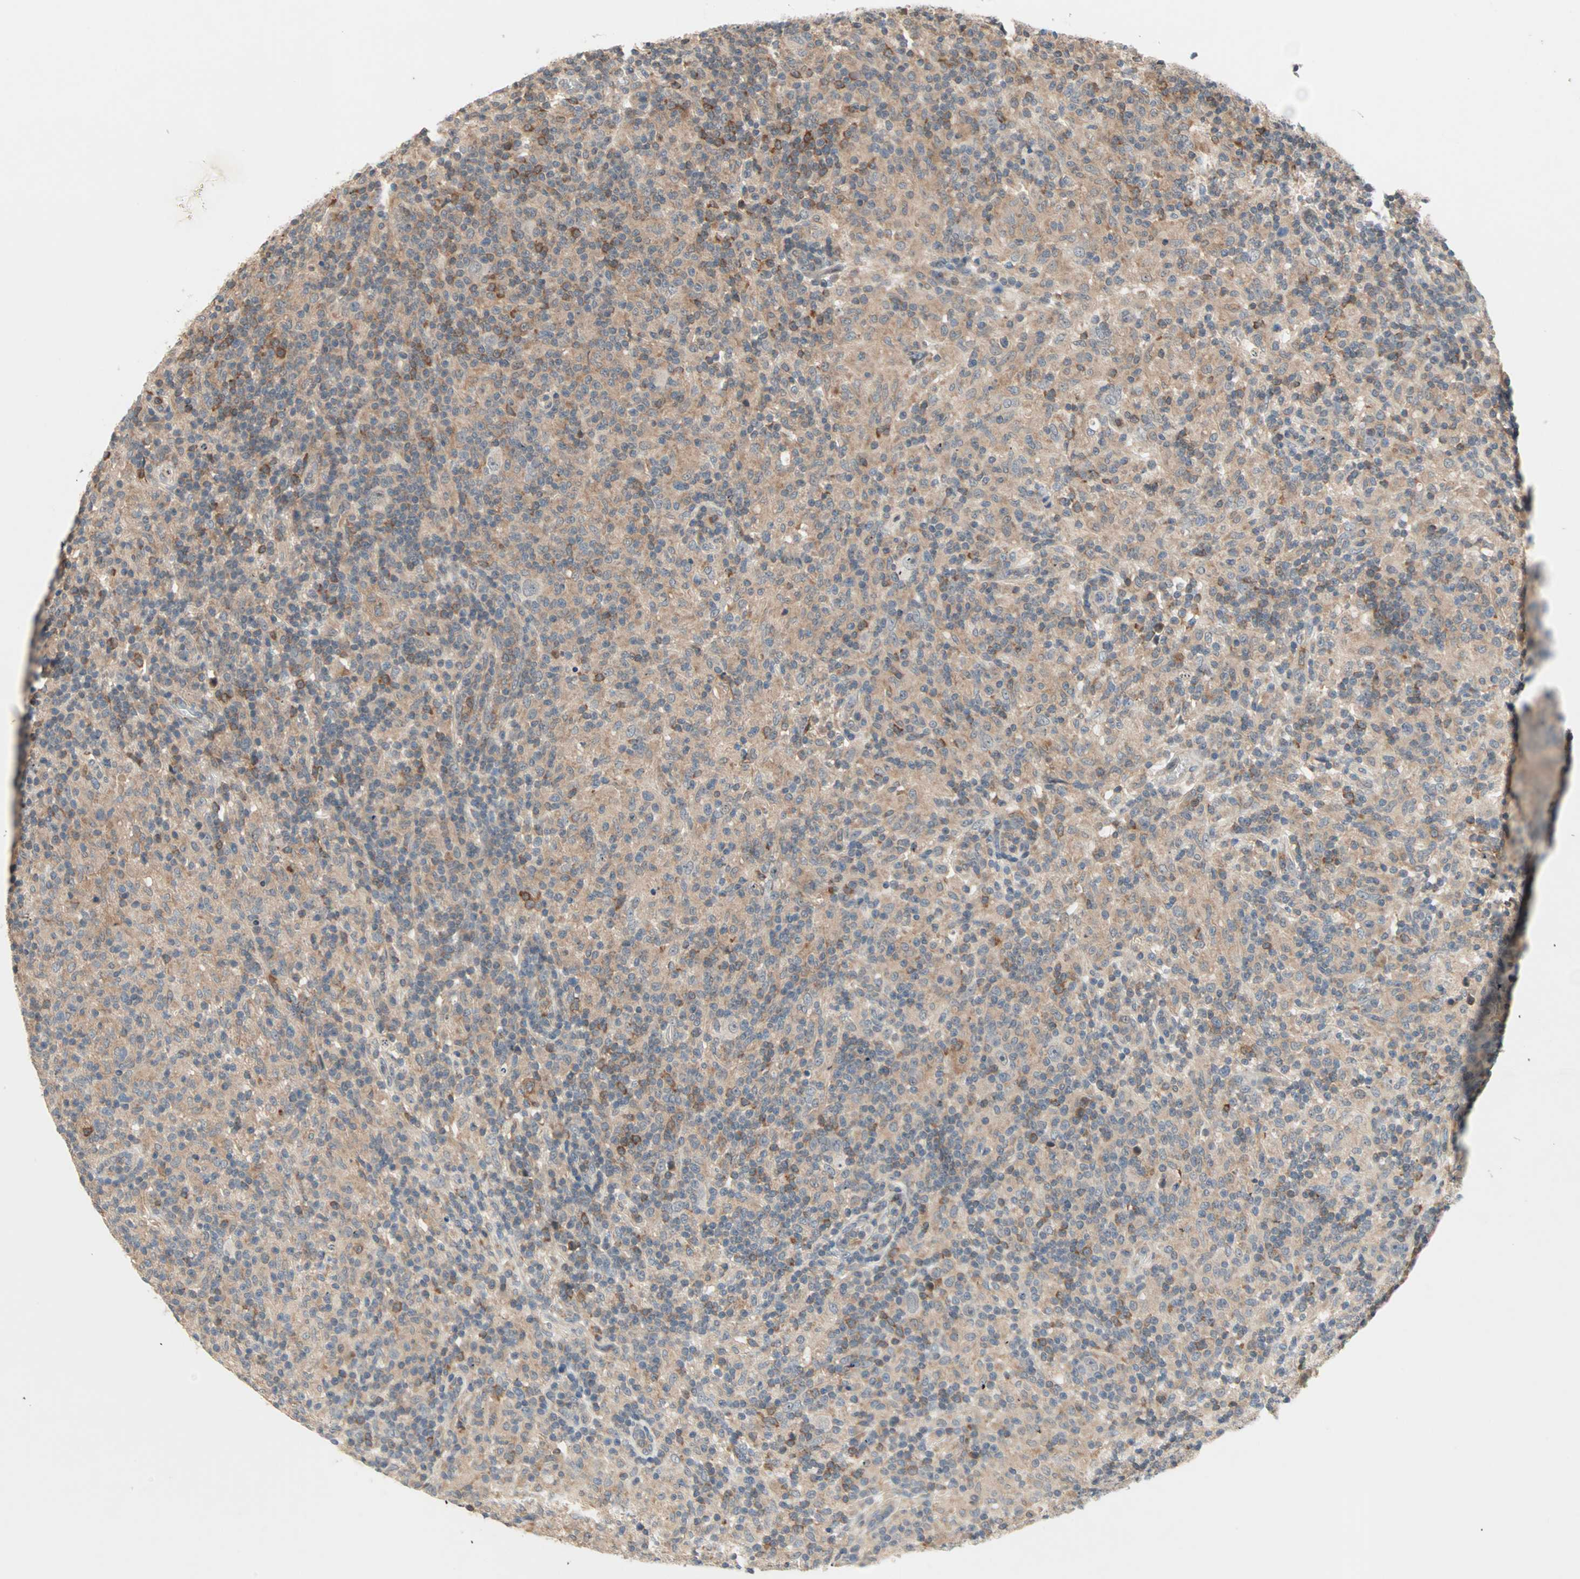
{"staining": {"intensity": "weak", "quantity": "25%-75%", "location": "cytoplasmic/membranous"}, "tissue": "lymphoma", "cell_type": "Tumor cells", "image_type": "cancer", "snomed": [{"axis": "morphology", "description": "Hodgkin's disease, NOS"}, {"axis": "topography", "description": "Lymph node"}], "caption": "About 25%-75% of tumor cells in lymphoma exhibit weak cytoplasmic/membranous protein expression as visualized by brown immunohistochemical staining.", "gene": "PROS1", "patient": {"sex": "male", "age": 70}}